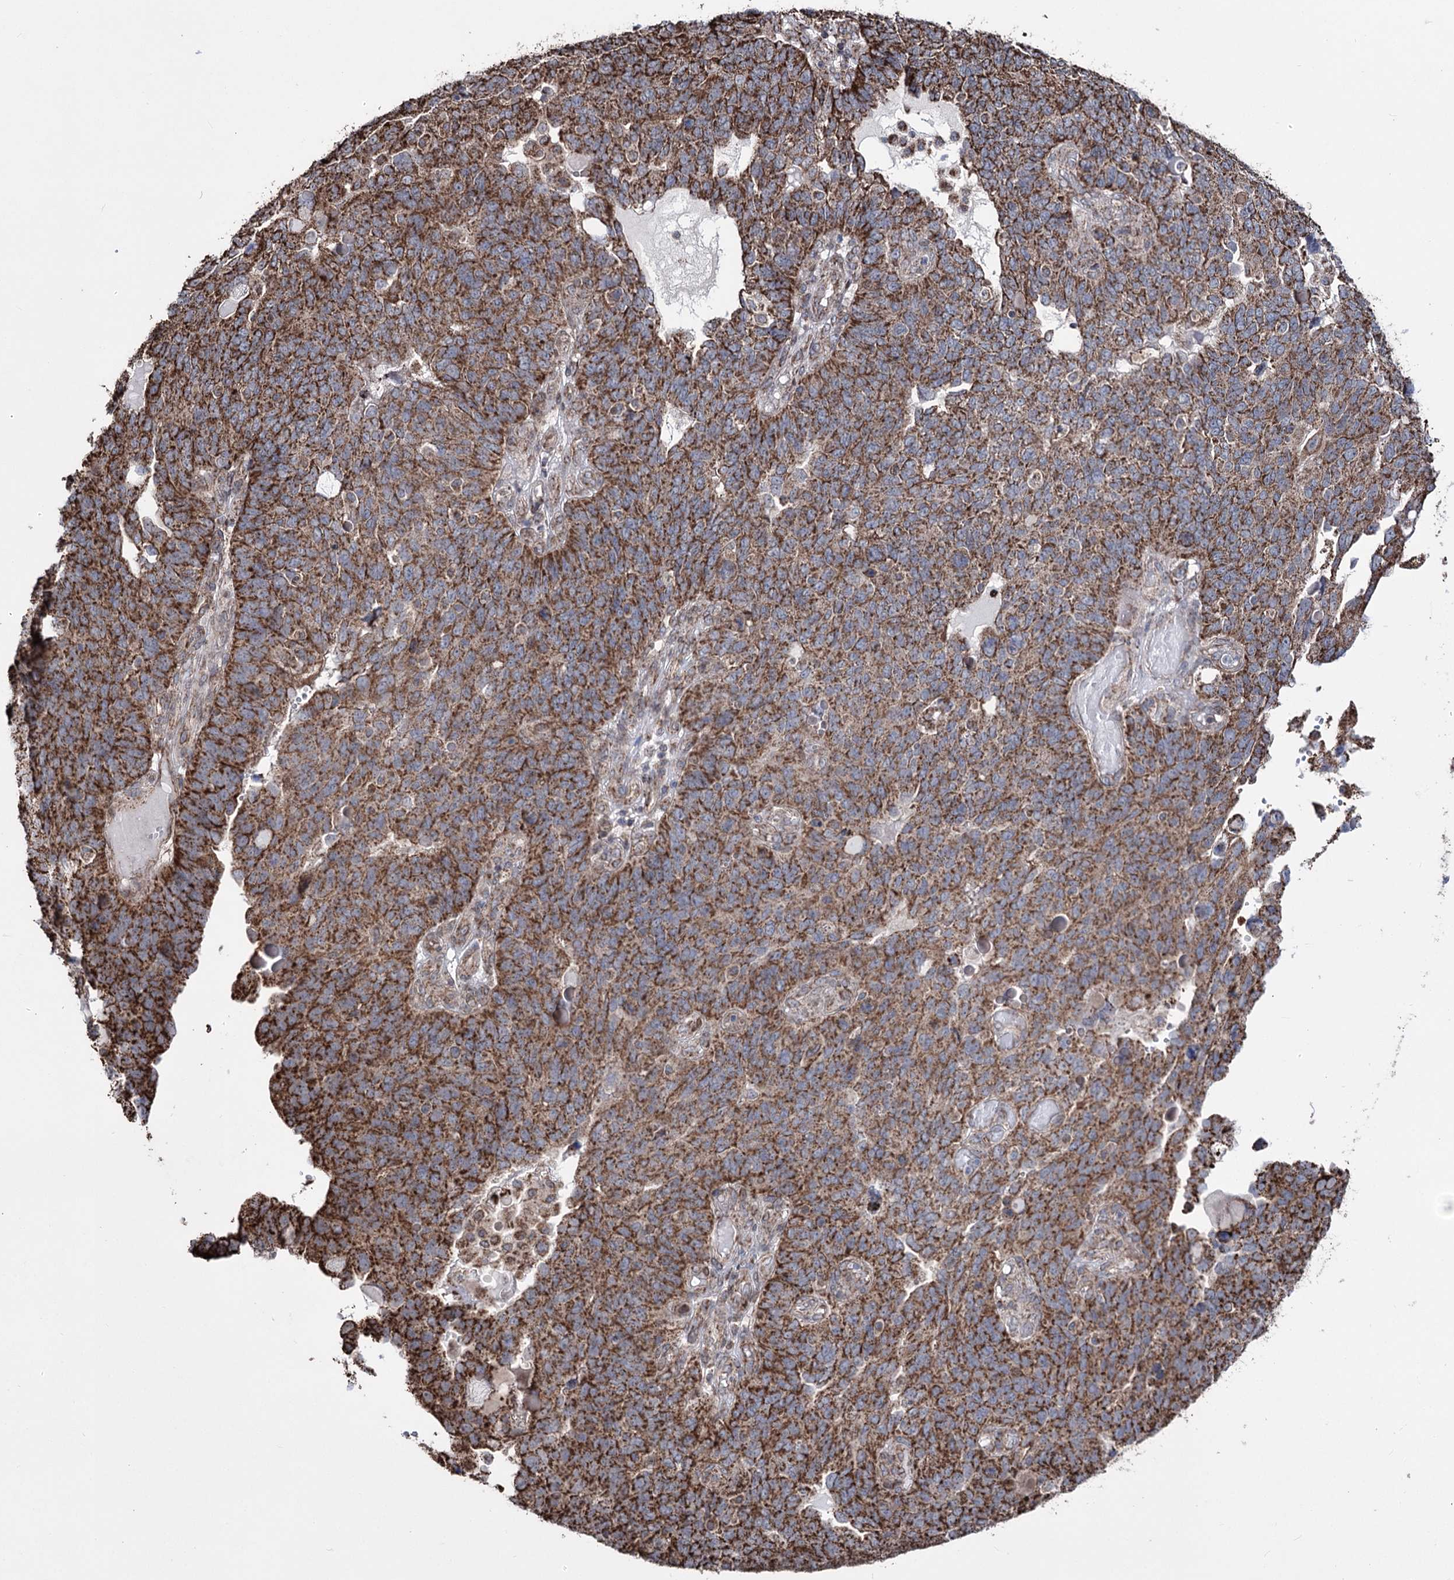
{"staining": {"intensity": "moderate", "quantity": ">75%", "location": "cytoplasmic/membranous"}, "tissue": "endometrial cancer", "cell_type": "Tumor cells", "image_type": "cancer", "snomed": [{"axis": "morphology", "description": "Adenocarcinoma, NOS"}, {"axis": "topography", "description": "Endometrium"}], "caption": "Human endometrial cancer stained with a protein marker shows moderate staining in tumor cells.", "gene": "CREB3L4", "patient": {"sex": "female", "age": 66}}